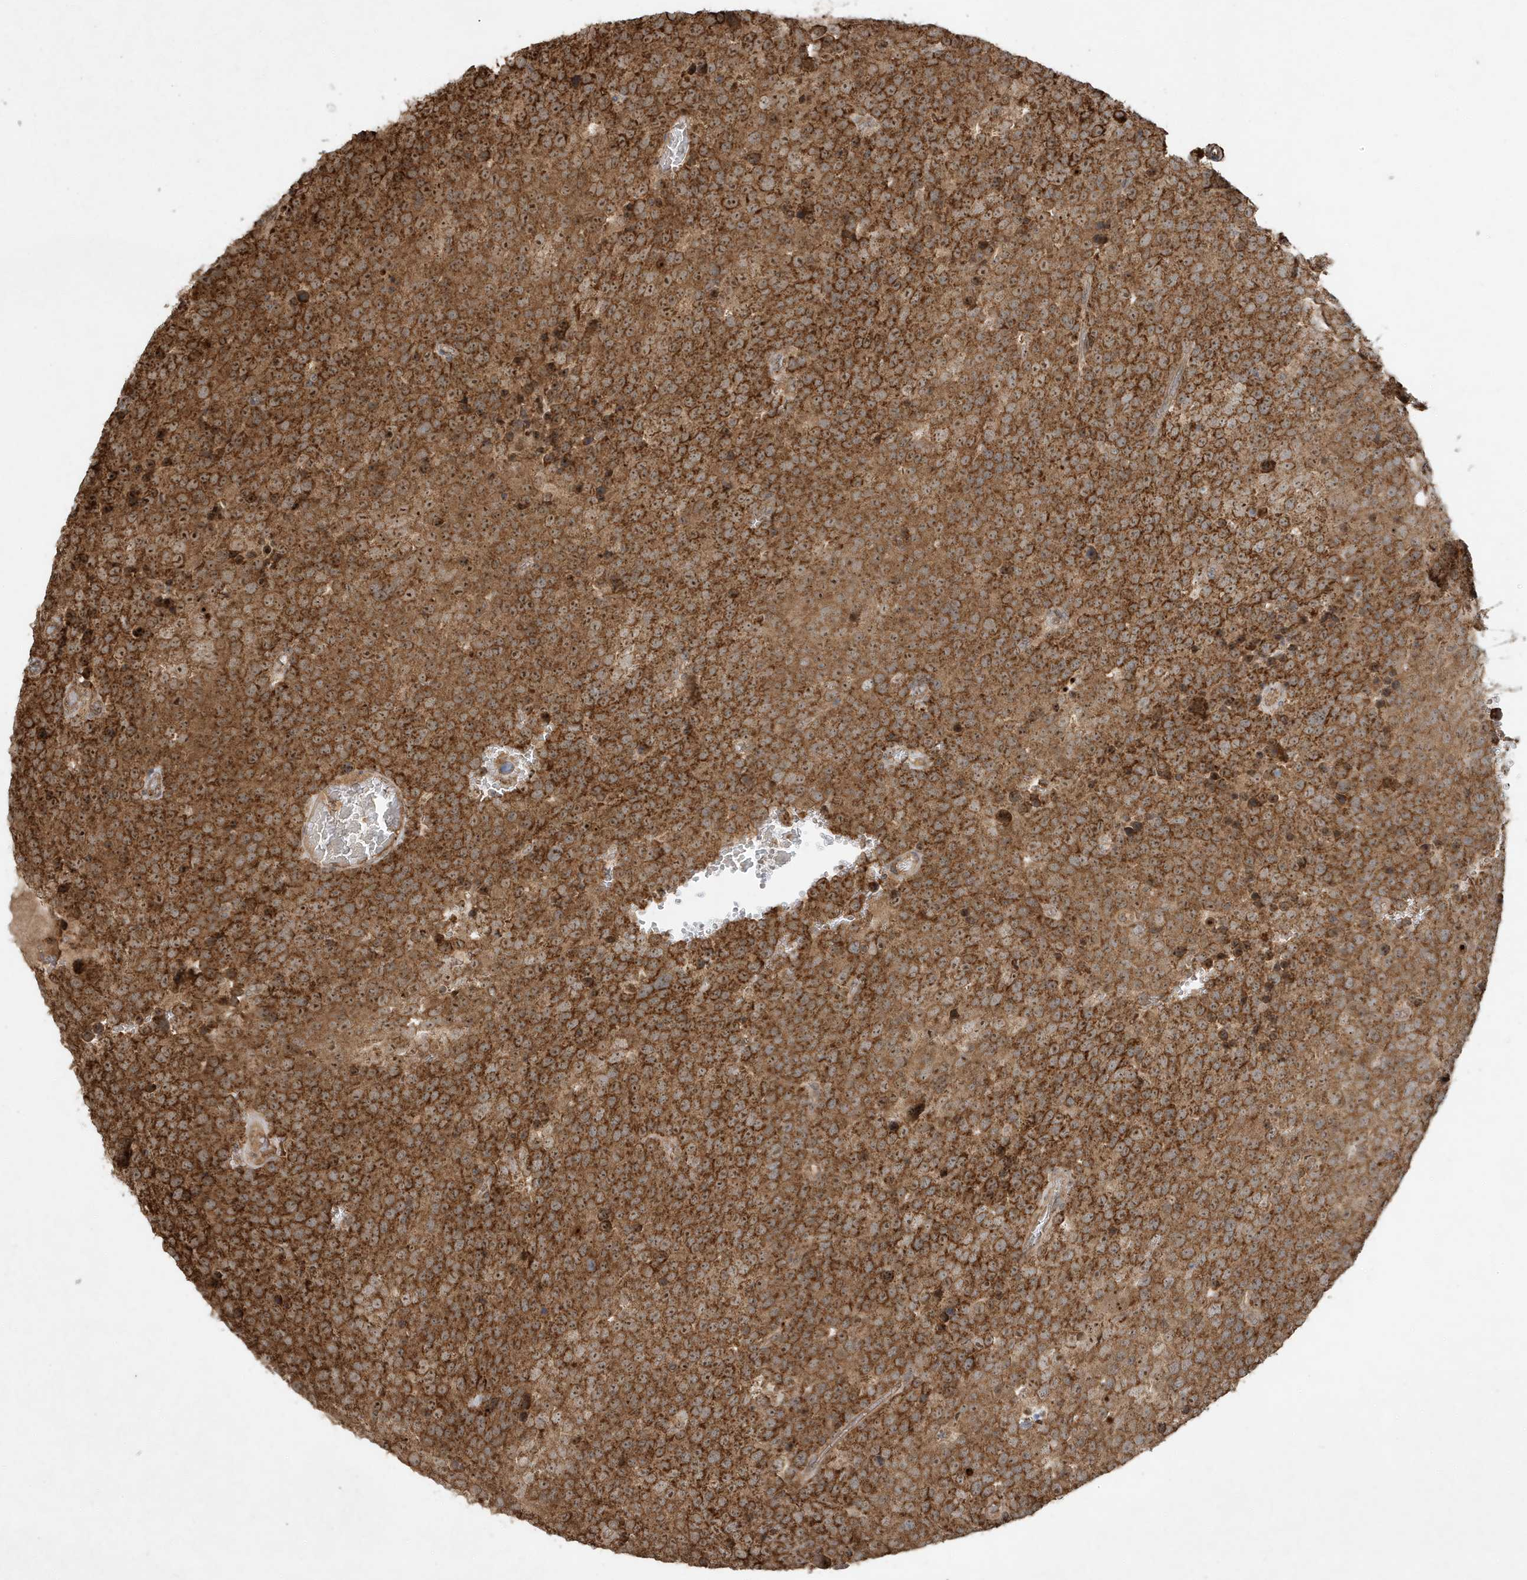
{"staining": {"intensity": "strong", "quantity": ">75%", "location": "cytoplasmic/membranous,nuclear"}, "tissue": "testis cancer", "cell_type": "Tumor cells", "image_type": "cancer", "snomed": [{"axis": "morphology", "description": "Seminoma, NOS"}, {"axis": "topography", "description": "Testis"}], "caption": "Protein staining of testis cancer (seminoma) tissue exhibits strong cytoplasmic/membranous and nuclear staining in approximately >75% of tumor cells. (DAB = brown stain, brightfield microscopy at high magnification).", "gene": "ABCB9", "patient": {"sex": "male", "age": 71}}